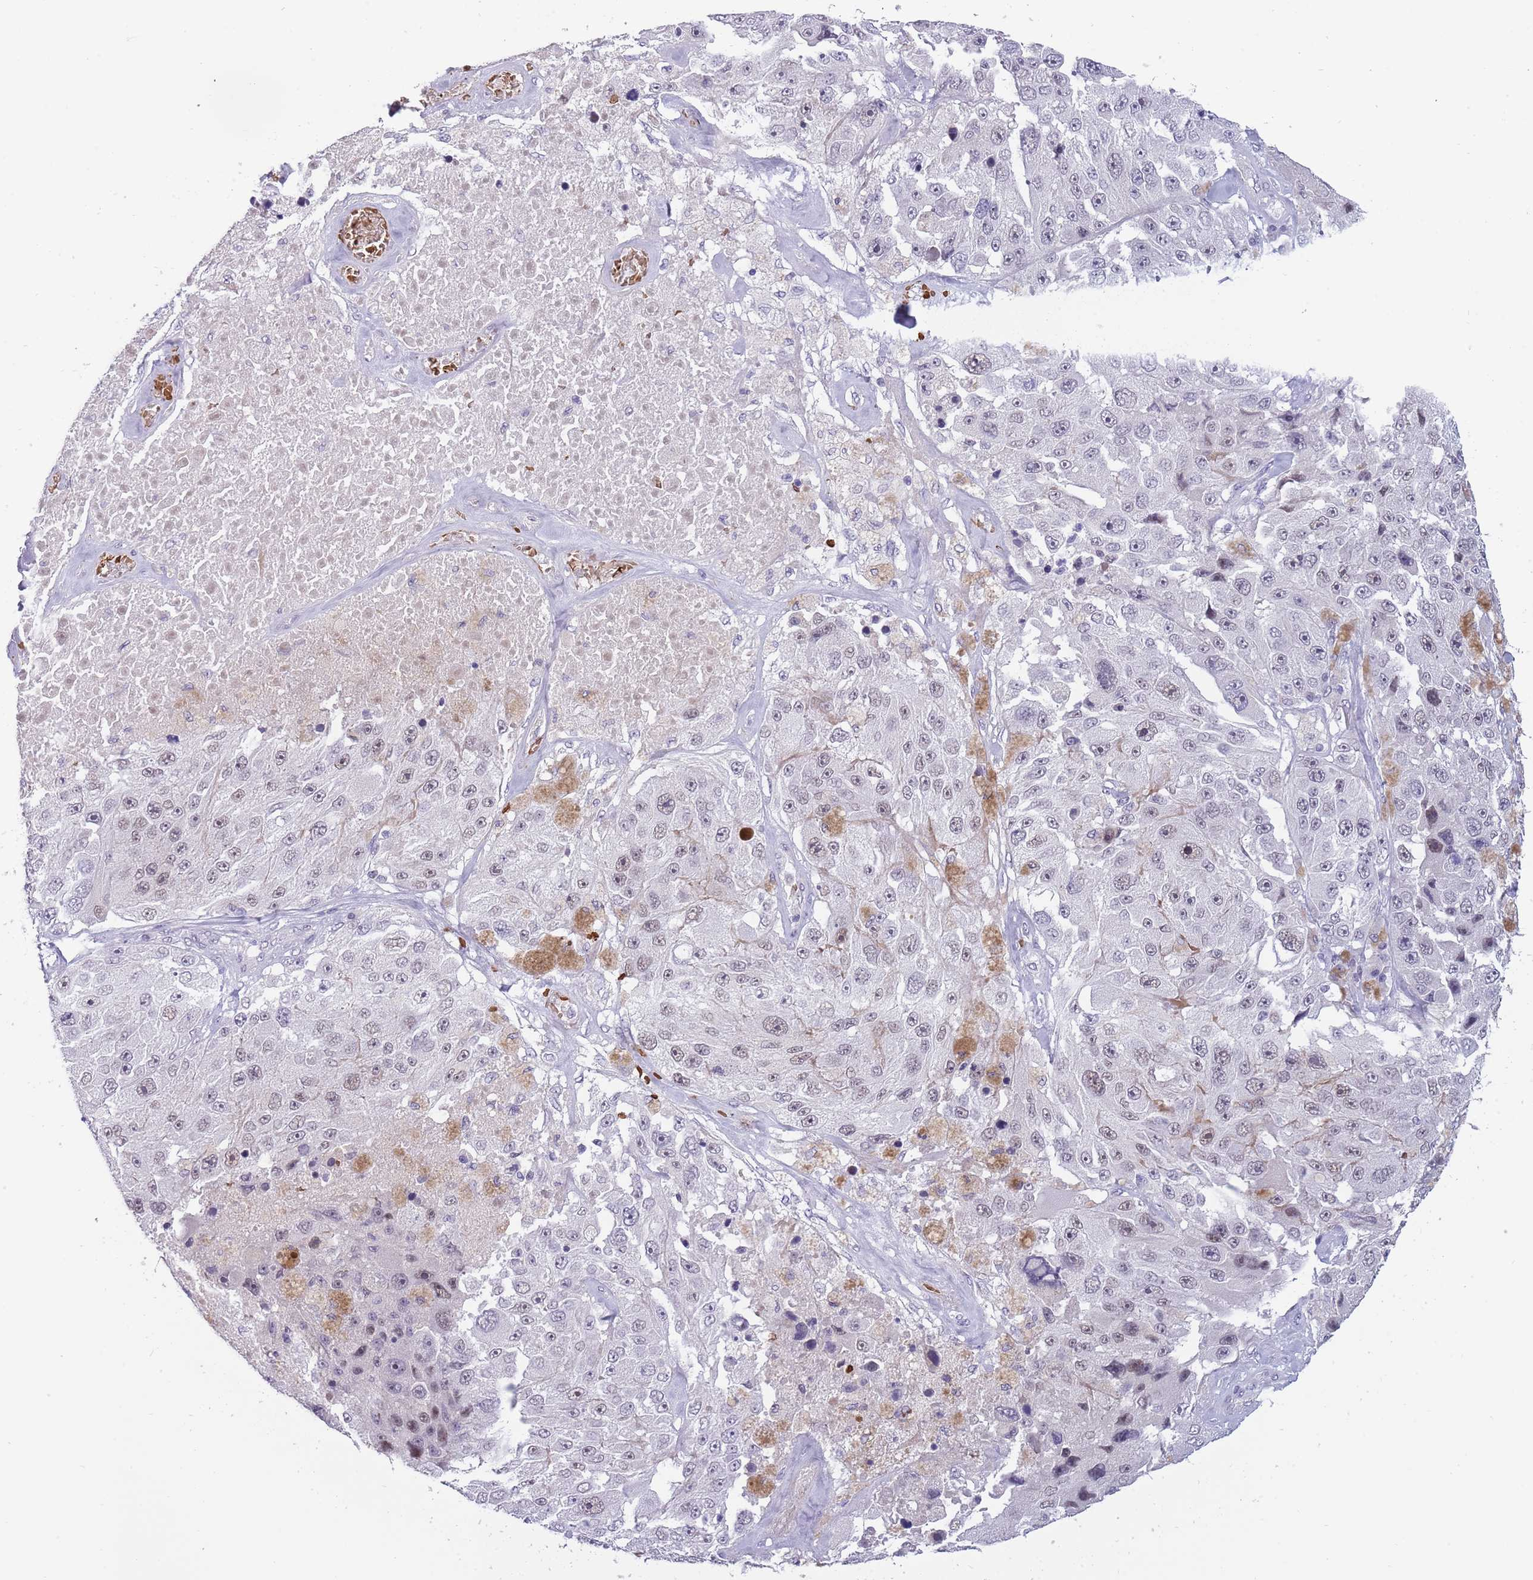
{"staining": {"intensity": "weak", "quantity": ">75%", "location": "nuclear"}, "tissue": "melanoma", "cell_type": "Tumor cells", "image_type": "cancer", "snomed": [{"axis": "morphology", "description": "Malignant melanoma, Metastatic site"}, {"axis": "topography", "description": "Lymph node"}], "caption": "DAB (3,3'-diaminobenzidine) immunohistochemical staining of melanoma demonstrates weak nuclear protein expression in about >75% of tumor cells. (DAB IHC with brightfield microscopy, high magnification).", "gene": "LYPD6B", "patient": {"sex": "male", "age": 62}}